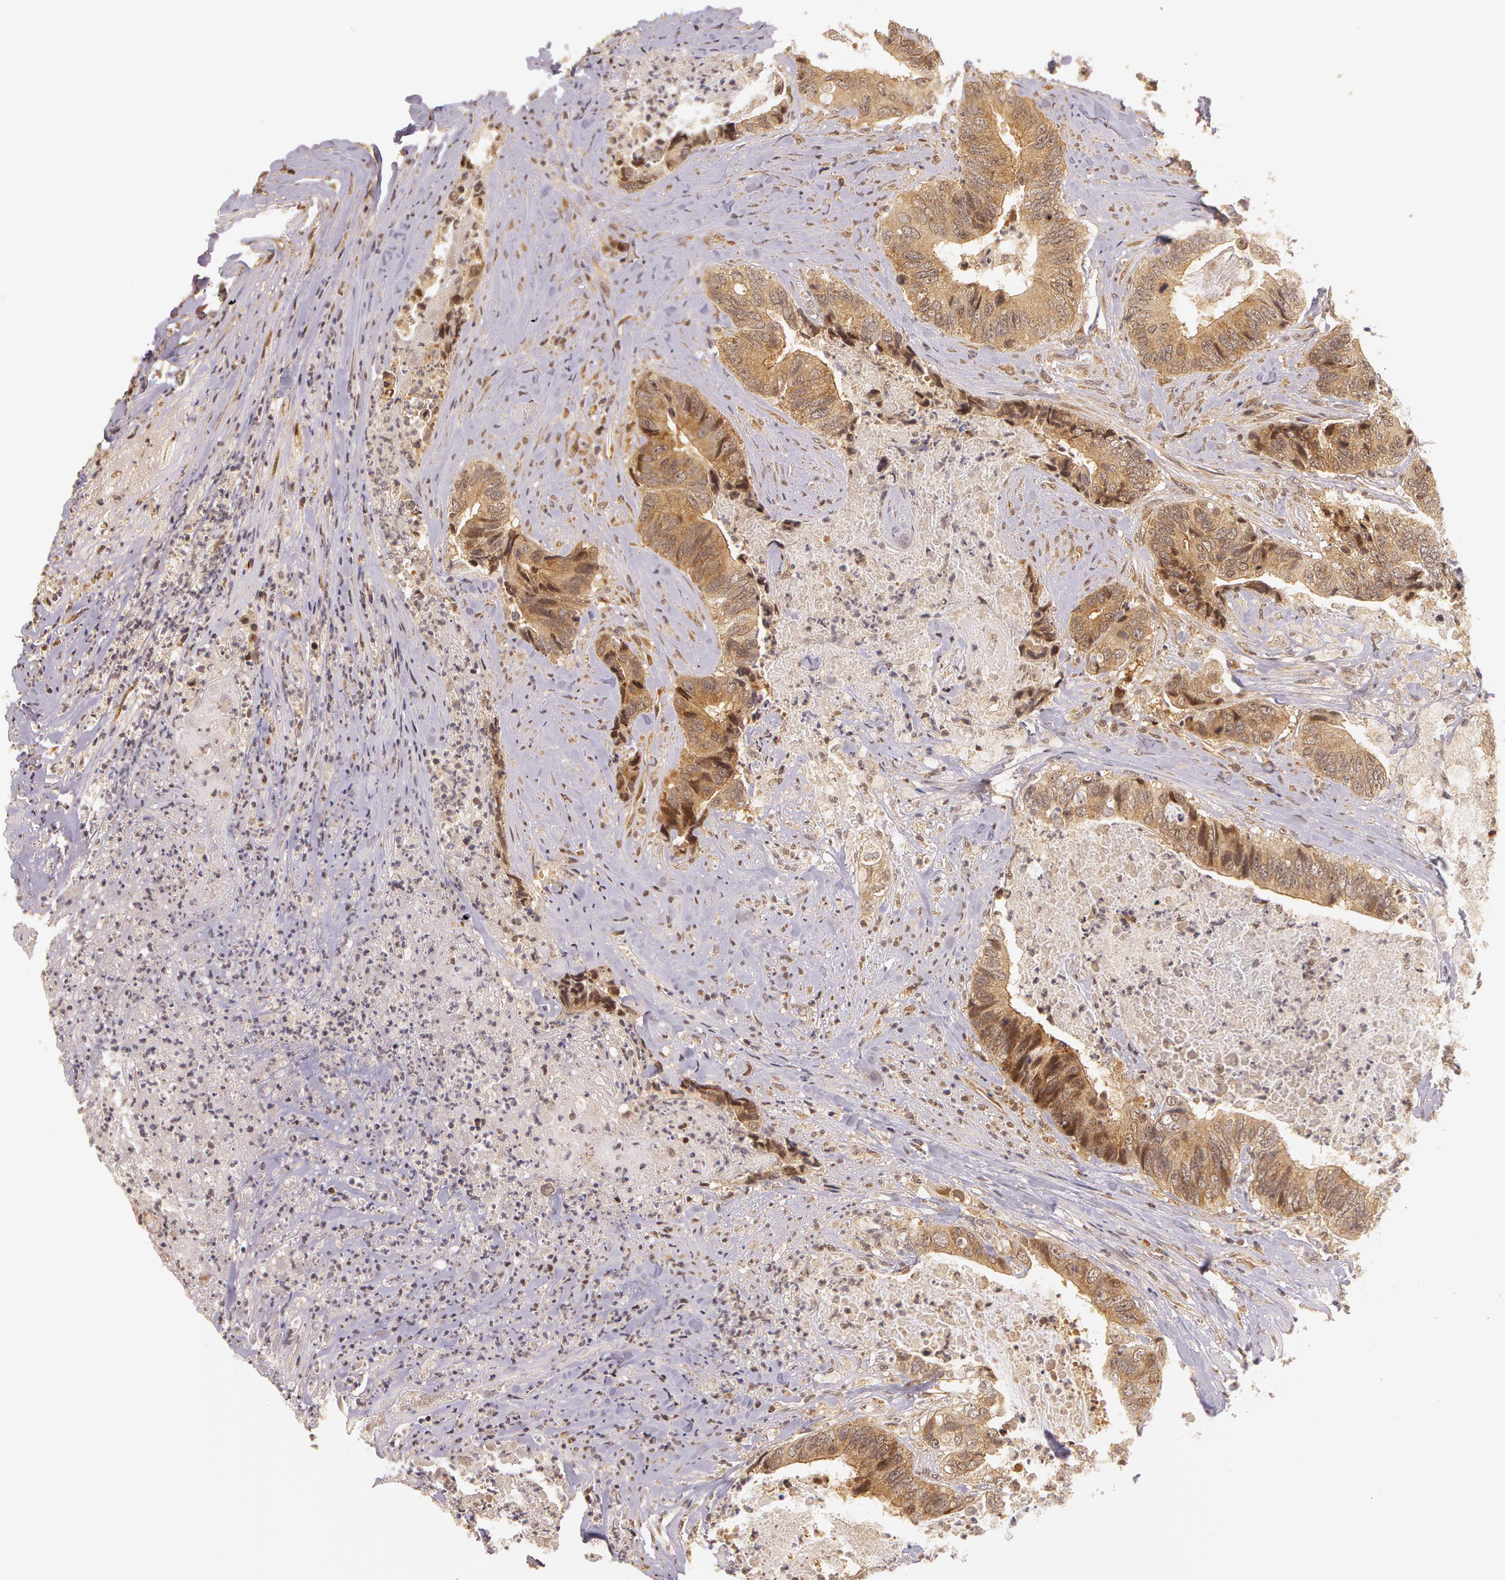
{"staining": {"intensity": "moderate", "quantity": ">75%", "location": "cytoplasmic/membranous"}, "tissue": "colorectal cancer", "cell_type": "Tumor cells", "image_type": "cancer", "snomed": [{"axis": "morphology", "description": "Adenocarcinoma, NOS"}, {"axis": "topography", "description": "Rectum"}], "caption": "The histopathology image shows staining of colorectal cancer, revealing moderate cytoplasmic/membranous protein expression (brown color) within tumor cells.", "gene": "ASCC2", "patient": {"sex": "female", "age": 65}}